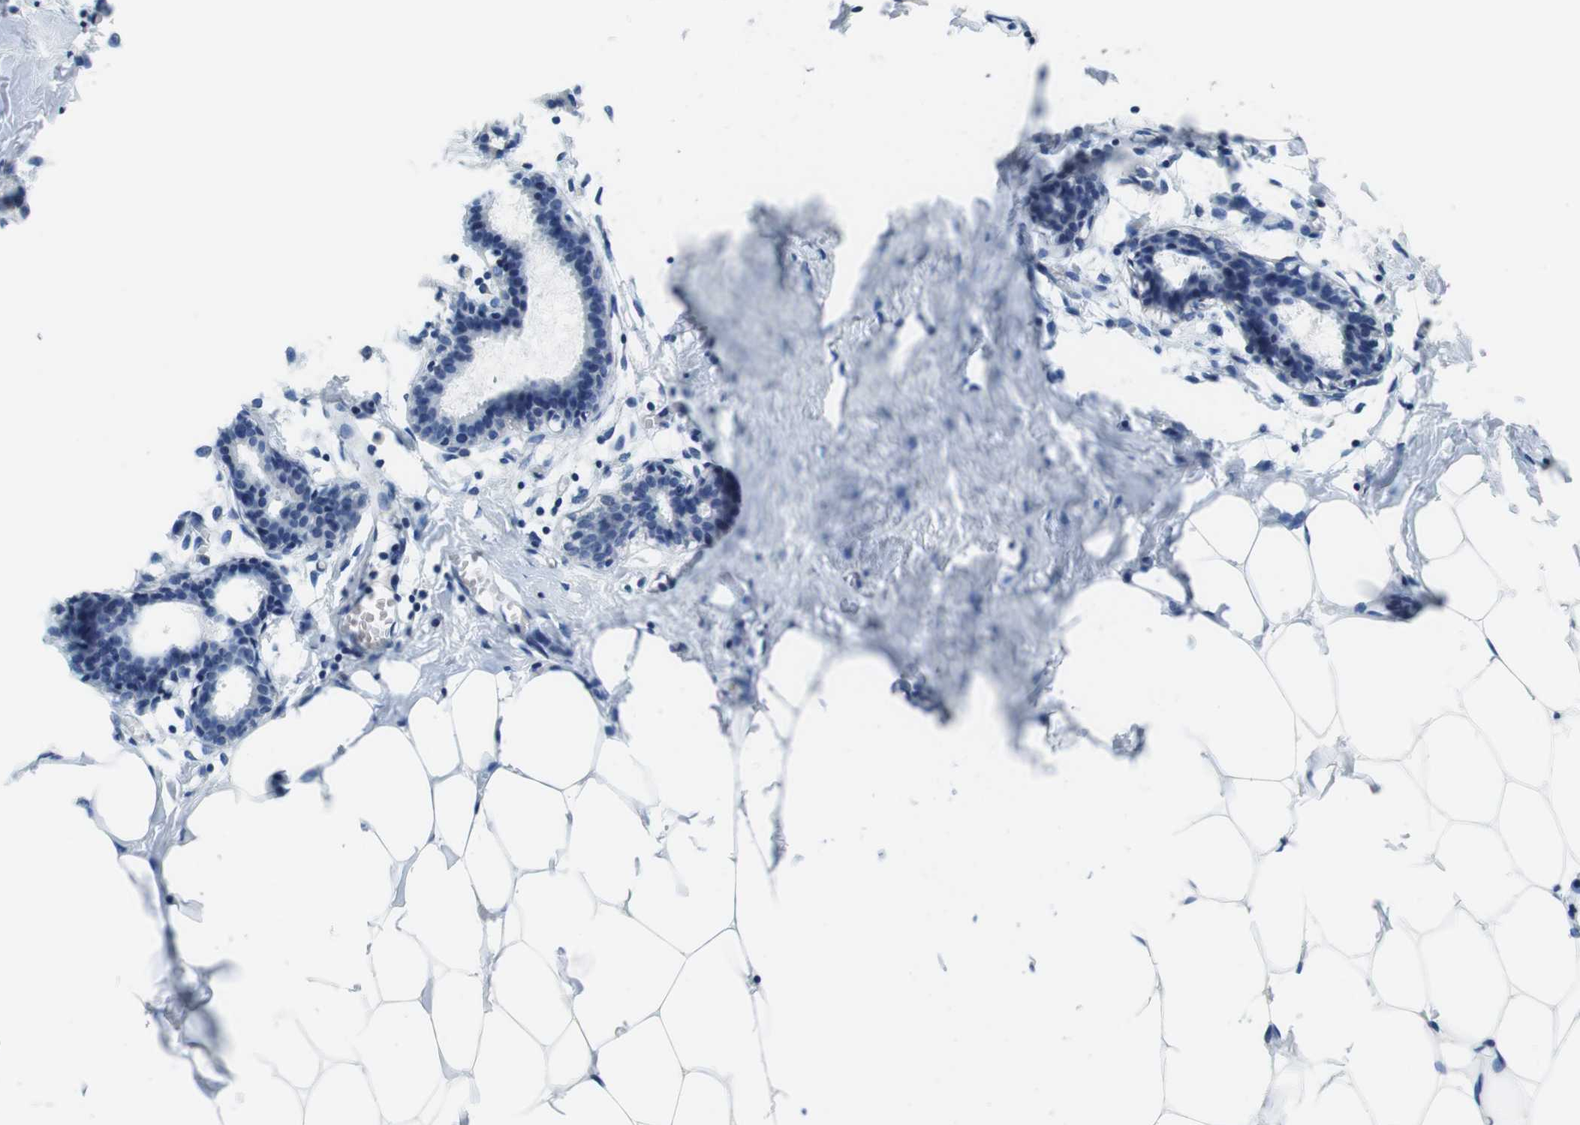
{"staining": {"intensity": "negative", "quantity": "none", "location": "none"}, "tissue": "breast", "cell_type": "Adipocytes", "image_type": "normal", "snomed": [{"axis": "morphology", "description": "Normal tissue, NOS"}, {"axis": "topography", "description": "Breast"}], "caption": "An image of human breast is negative for staining in adipocytes. The staining is performed using DAB brown chromogen with nuclei counter-stained in using hematoxylin.", "gene": "PCDH10", "patient": {"sex": "female", "age": 27}}